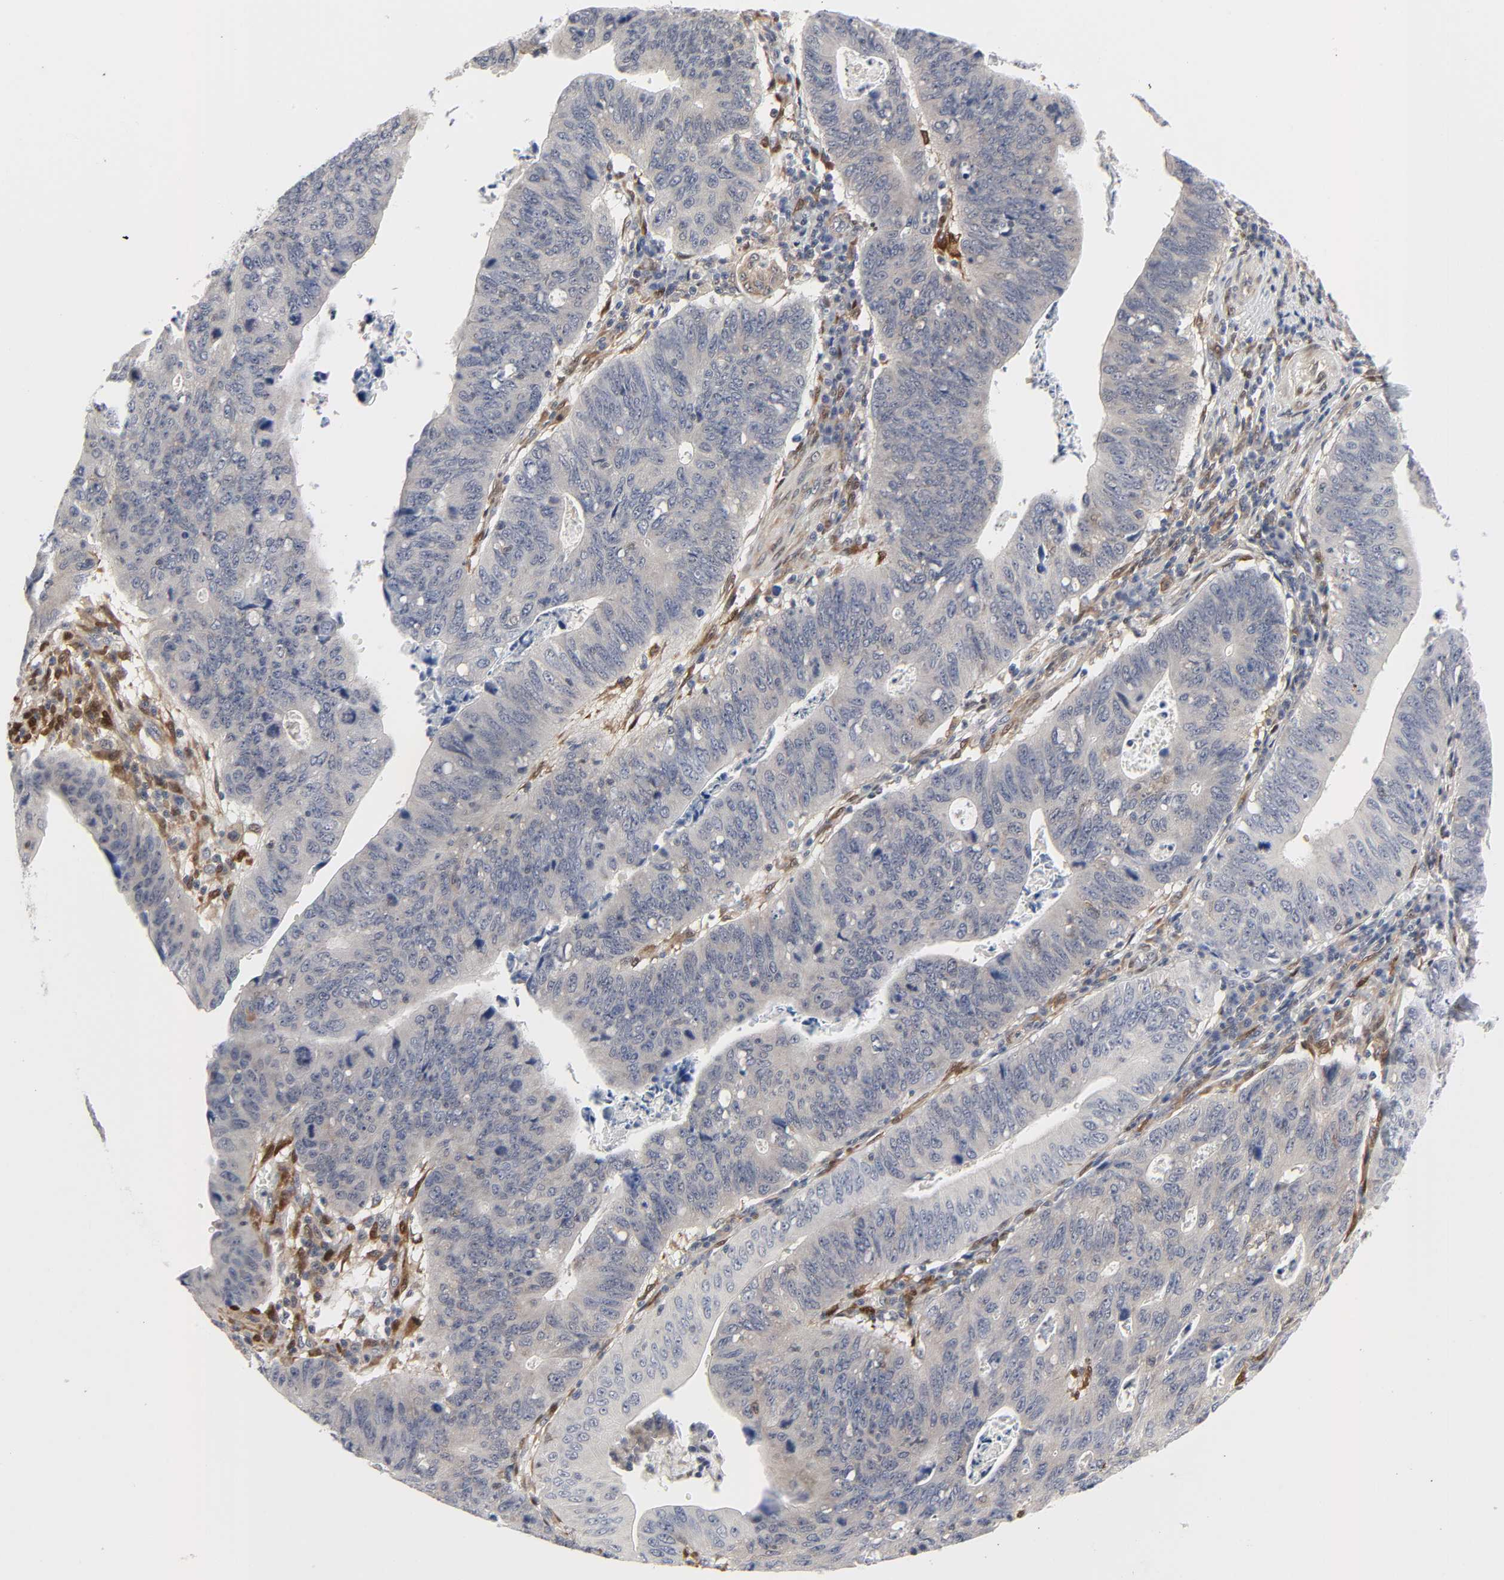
{"staining": {"intensity": "negative", "quantity": "none", "location": "none"}, "tissue": "stomach cancer", "cell_type": "Tumor cells", "image_type": "cancer", "snomed": [{"axis": "morphology", "description": "Adenocarcinoma, NOS"}, {"axis": "topography", "description": "Stomach"}], "caption": "The image exhibits no significant positivity in tumor cells of stomach adenocarcinoma.", "gene": "PTEN", "patient": {"sex": "male", "age": 59}}